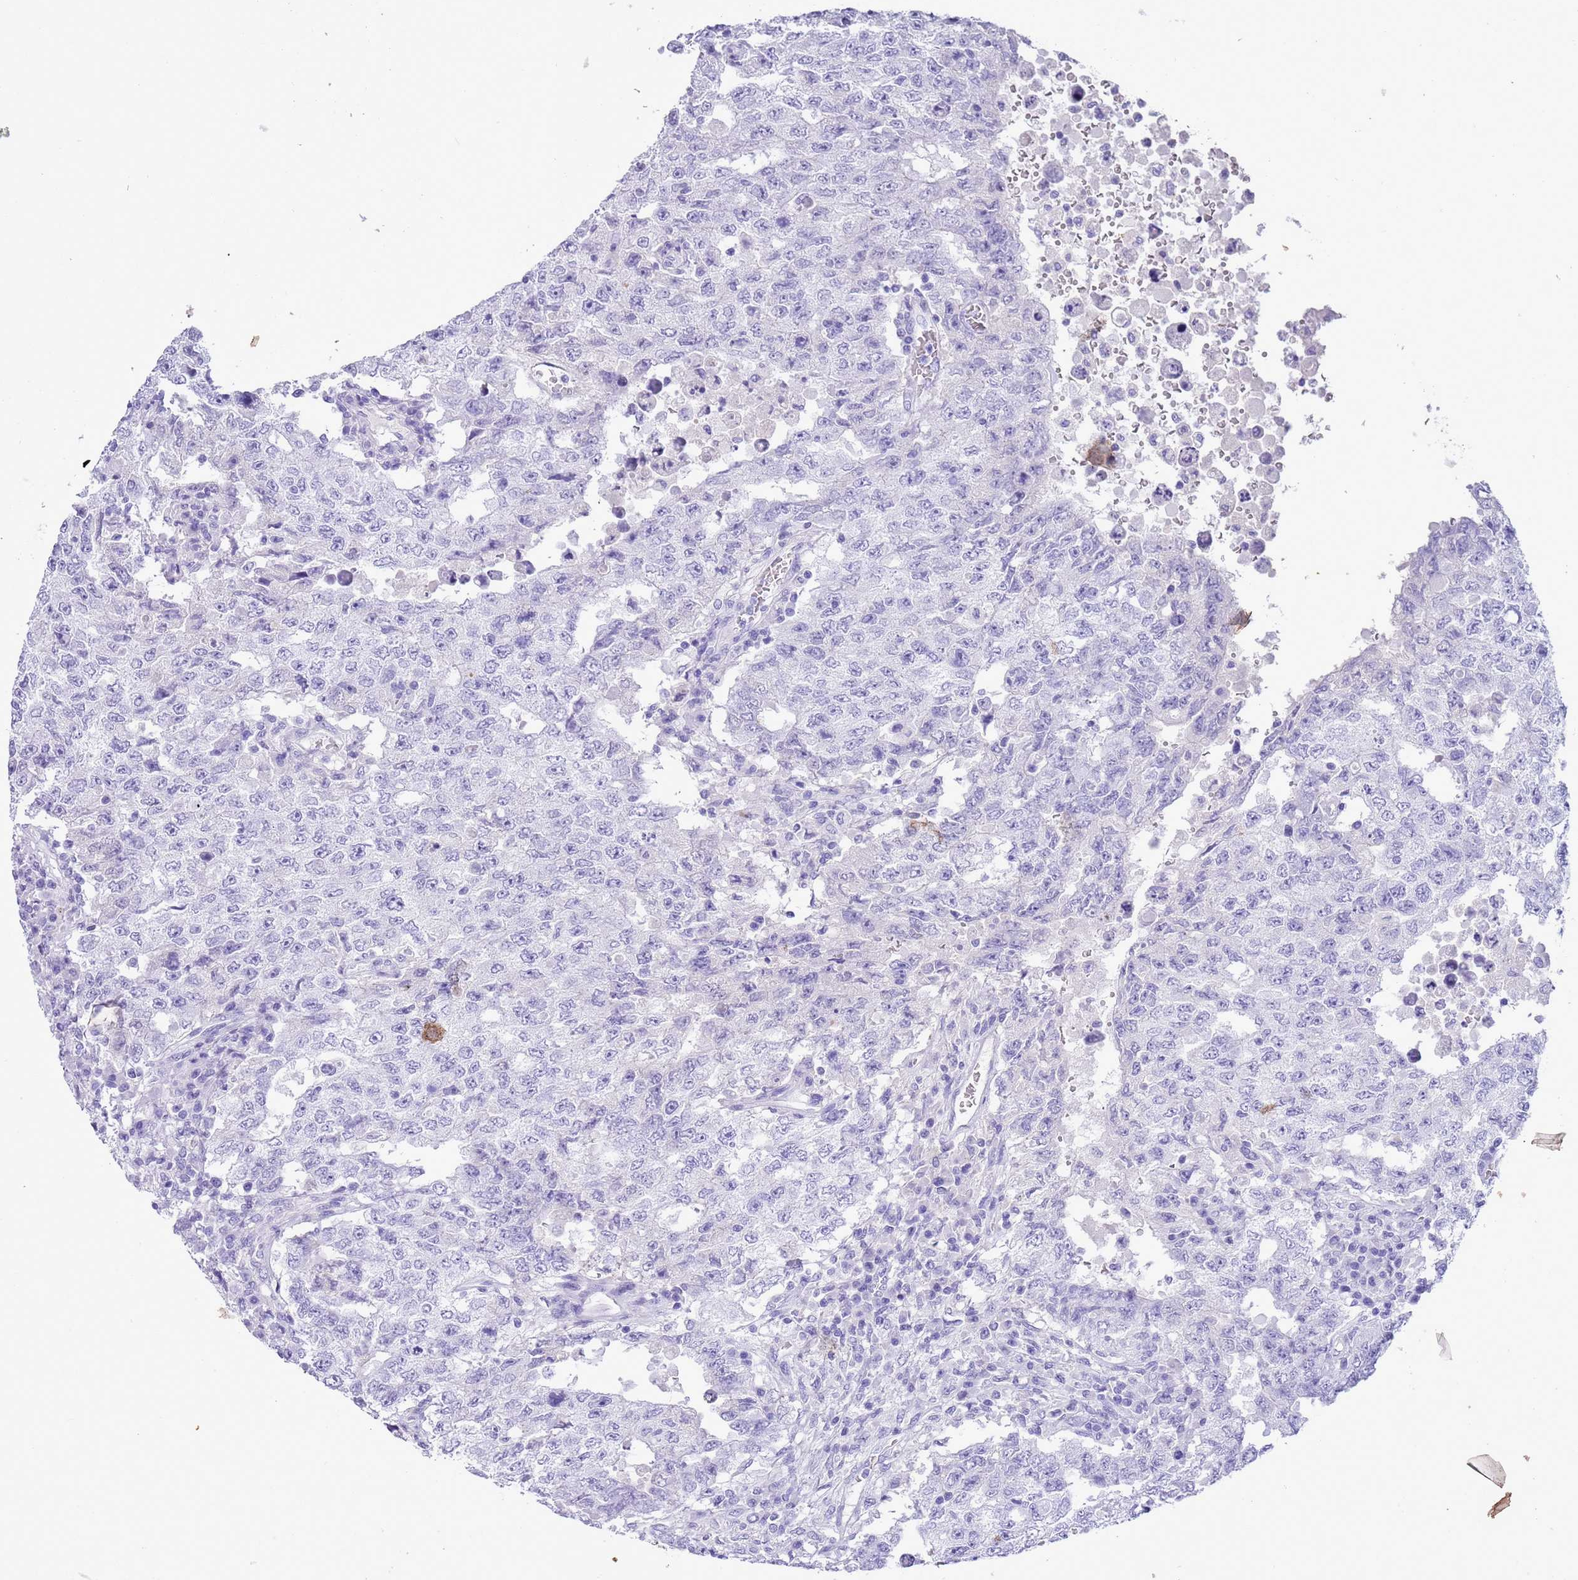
{"staining": {"intensity": "negative", "quantity": "none", "location": "none"}, "tissue": "testis cancer", "cell_type": "Tumor cells", "image_type": "cancer", "snomed": [{"axis": "morphology", "description": "Carcinoma, Embryonal, NOS"}, {"axis": "topography", "description": "Testis"}], "caption": "There is no significant positivity in tumor cells of testis cancer (embryonal carcinoma).", "gene": "TBC1D10B", "patient": {"sex": "male", "age": 26}}